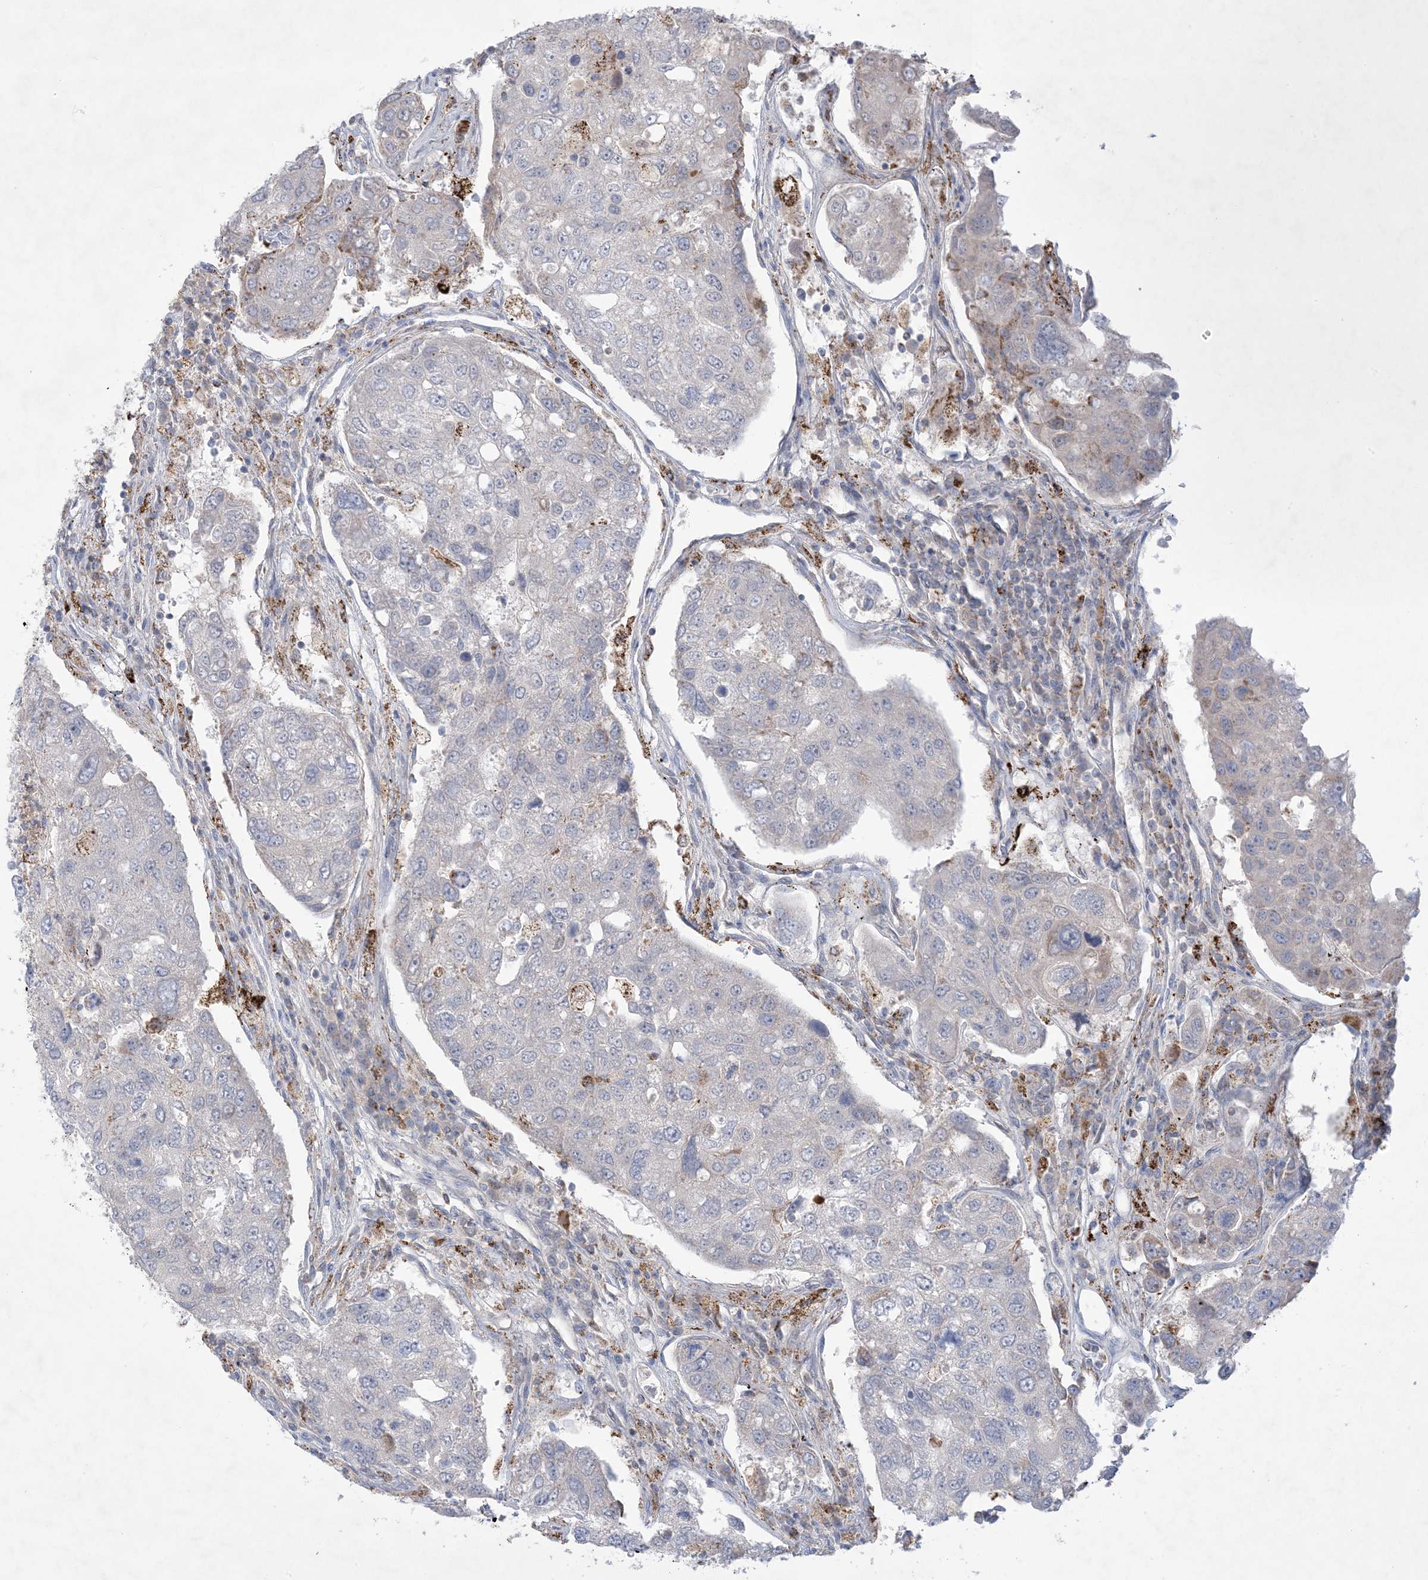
{"staining": {"intensity": "negative", "quantity": "none", "location": "none"}, "tissue": "urothelial cancer", "cell_type": "Tumor cells", "image_type": "cancer", "snomed": [{"axis": "morphology", "description": "Urothelial carcinoma, High grade"}, {"axis": "topography", "description": "Lymph node"}, {"axis": "topography", "description": "Urinary bladder"}], "caption": "This micrograph is of urothelial cancer stained with immunohistochemistry to label a protein in brown with the nuclei are counter-stained blue. There is no positivity in tumor cells. (DAB immunohistochemistry (IHC), high magnification).", "gene": "KCTD6", "patient": {"sex": "male", "age": 51}}